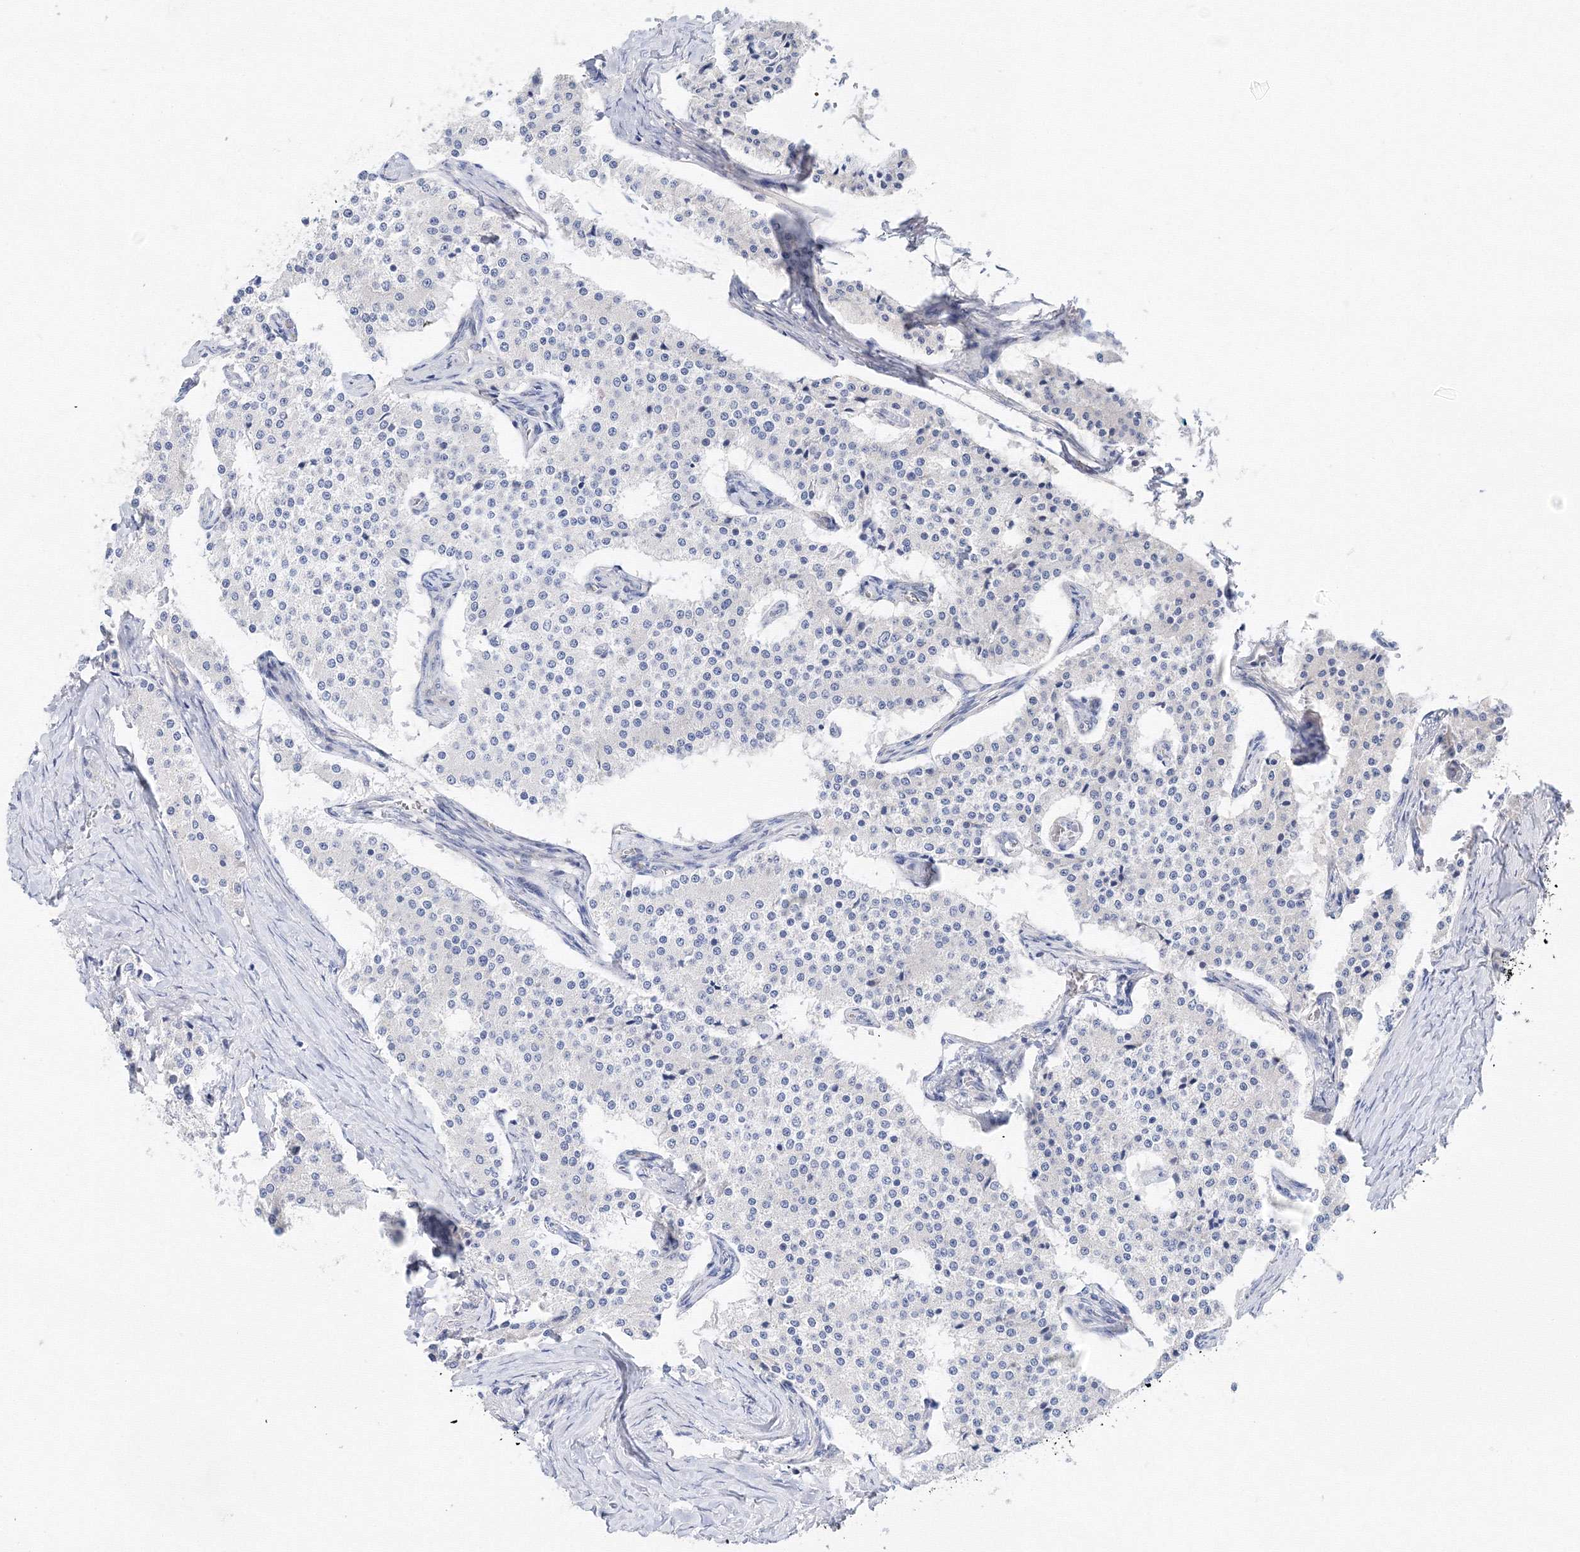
{"staining": {"intensity": "negative", "quantity": "none", "location": "none"}, "tissue": "carcinoid", "cell_type": "Tumor cells", "image_type": "cancer", "snomed": [{"axis": "morphology", "description": "Carcinoid, malignant, NOS"}, {"axis": "topography", "description": "Colon"}], "caption": "Human carcinoid stained for a protein using immunohistochemistry (IHC) reveals no positivity in tumor cells.", "gene": "TAMM41", "patient": {"sex": "female", "age": 52}}